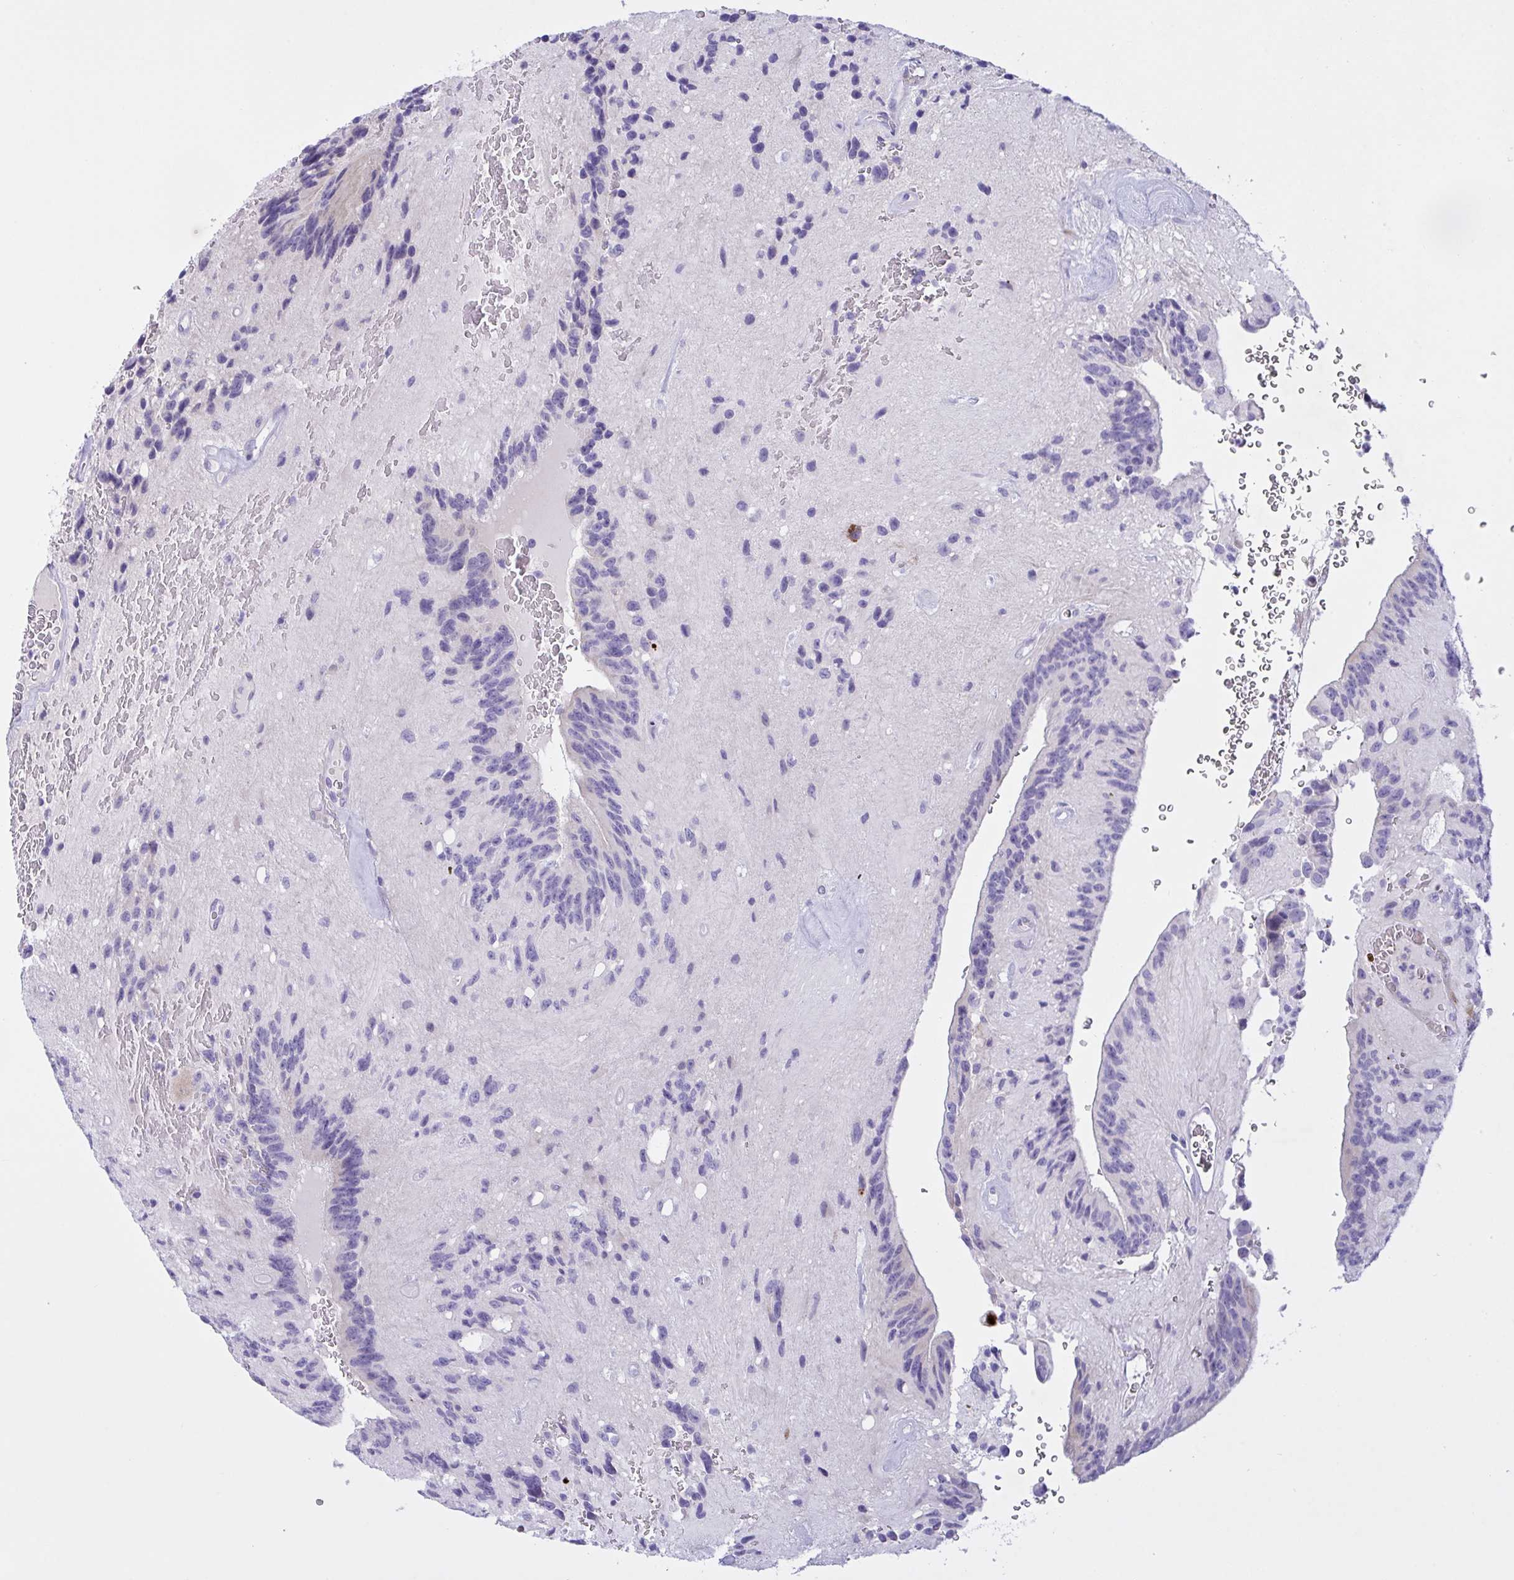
{"staining": {"intensity": "negative", "quantity": "none", "location": "none"}, "tissue": "glioma", "cell_type": "Tumor cells", "image_type": "cancer", "snomed": [{"axis": "morphology", "description": "Glioma, malignant, Low grade"}, {"axis": "topography", "description": "Brain"}], "caption": "DAB (3,3'-diaminobenzidine) immunohistochemical staining of human malignant glioma (low-grade) reveals no significant staining in tumor cells.", "gene": "FAM86B1", "patient": {"sex": "male", "age": 31}}